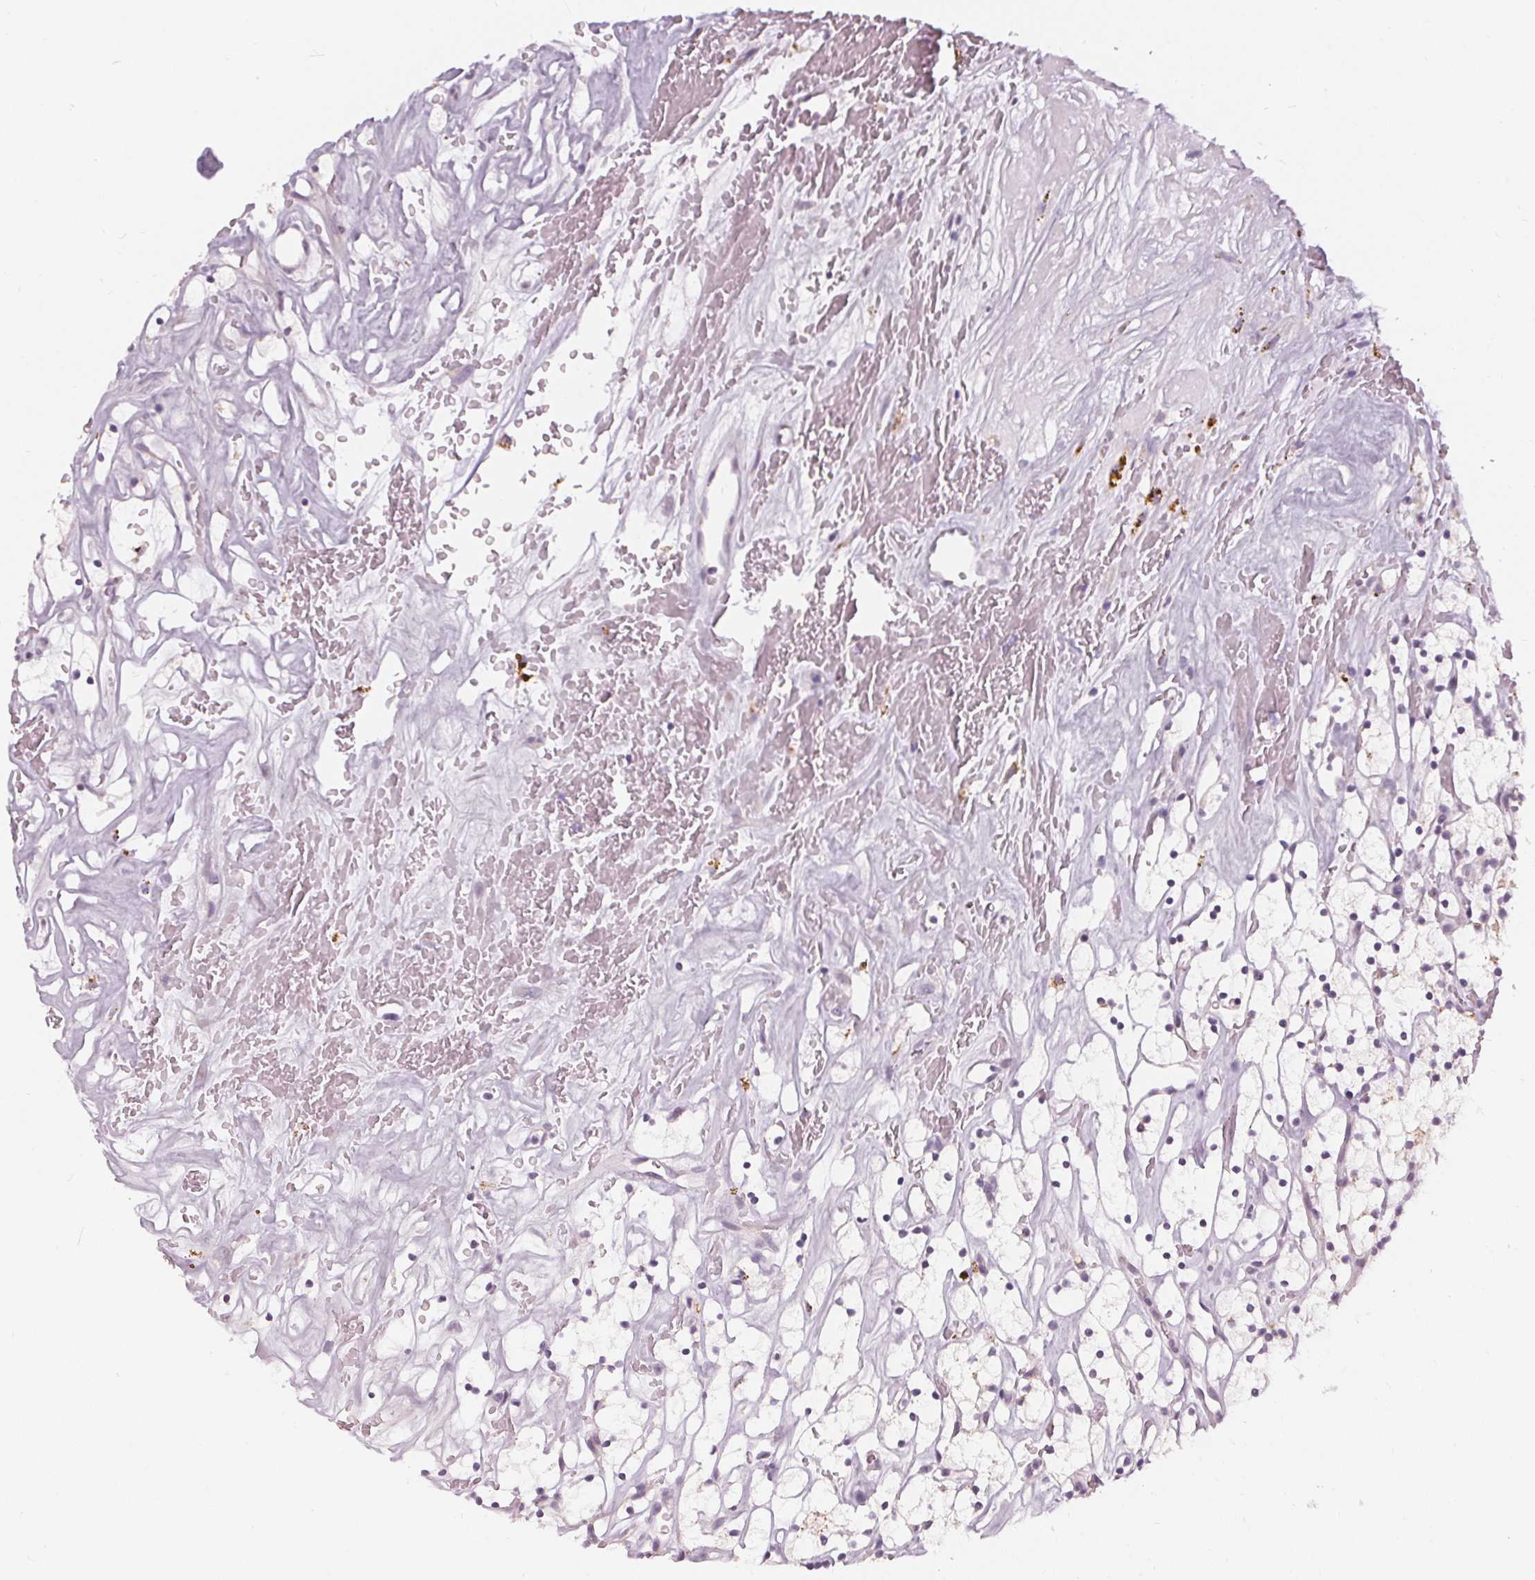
{"staining": {"intensity": "negative", "quantity": "none", "location": "none"}, "tissue": "renal cancer", "cell_type": "Tumor cells", "image_type": "cancer", "snomed": [{"axis": "morphology", "description": "Adenocarcinoma, NOS"}, {"axis": "topography", "description": "Kidney"}], "caption": "Immunohistochemistry (IHC) micrograph of human renal cancer (adenocarcinoma) stained for a protein (brown), which shows no positivity in tumor cells.", "gene": "HOPX", "patient": {"sex": "female", "age": 64}}